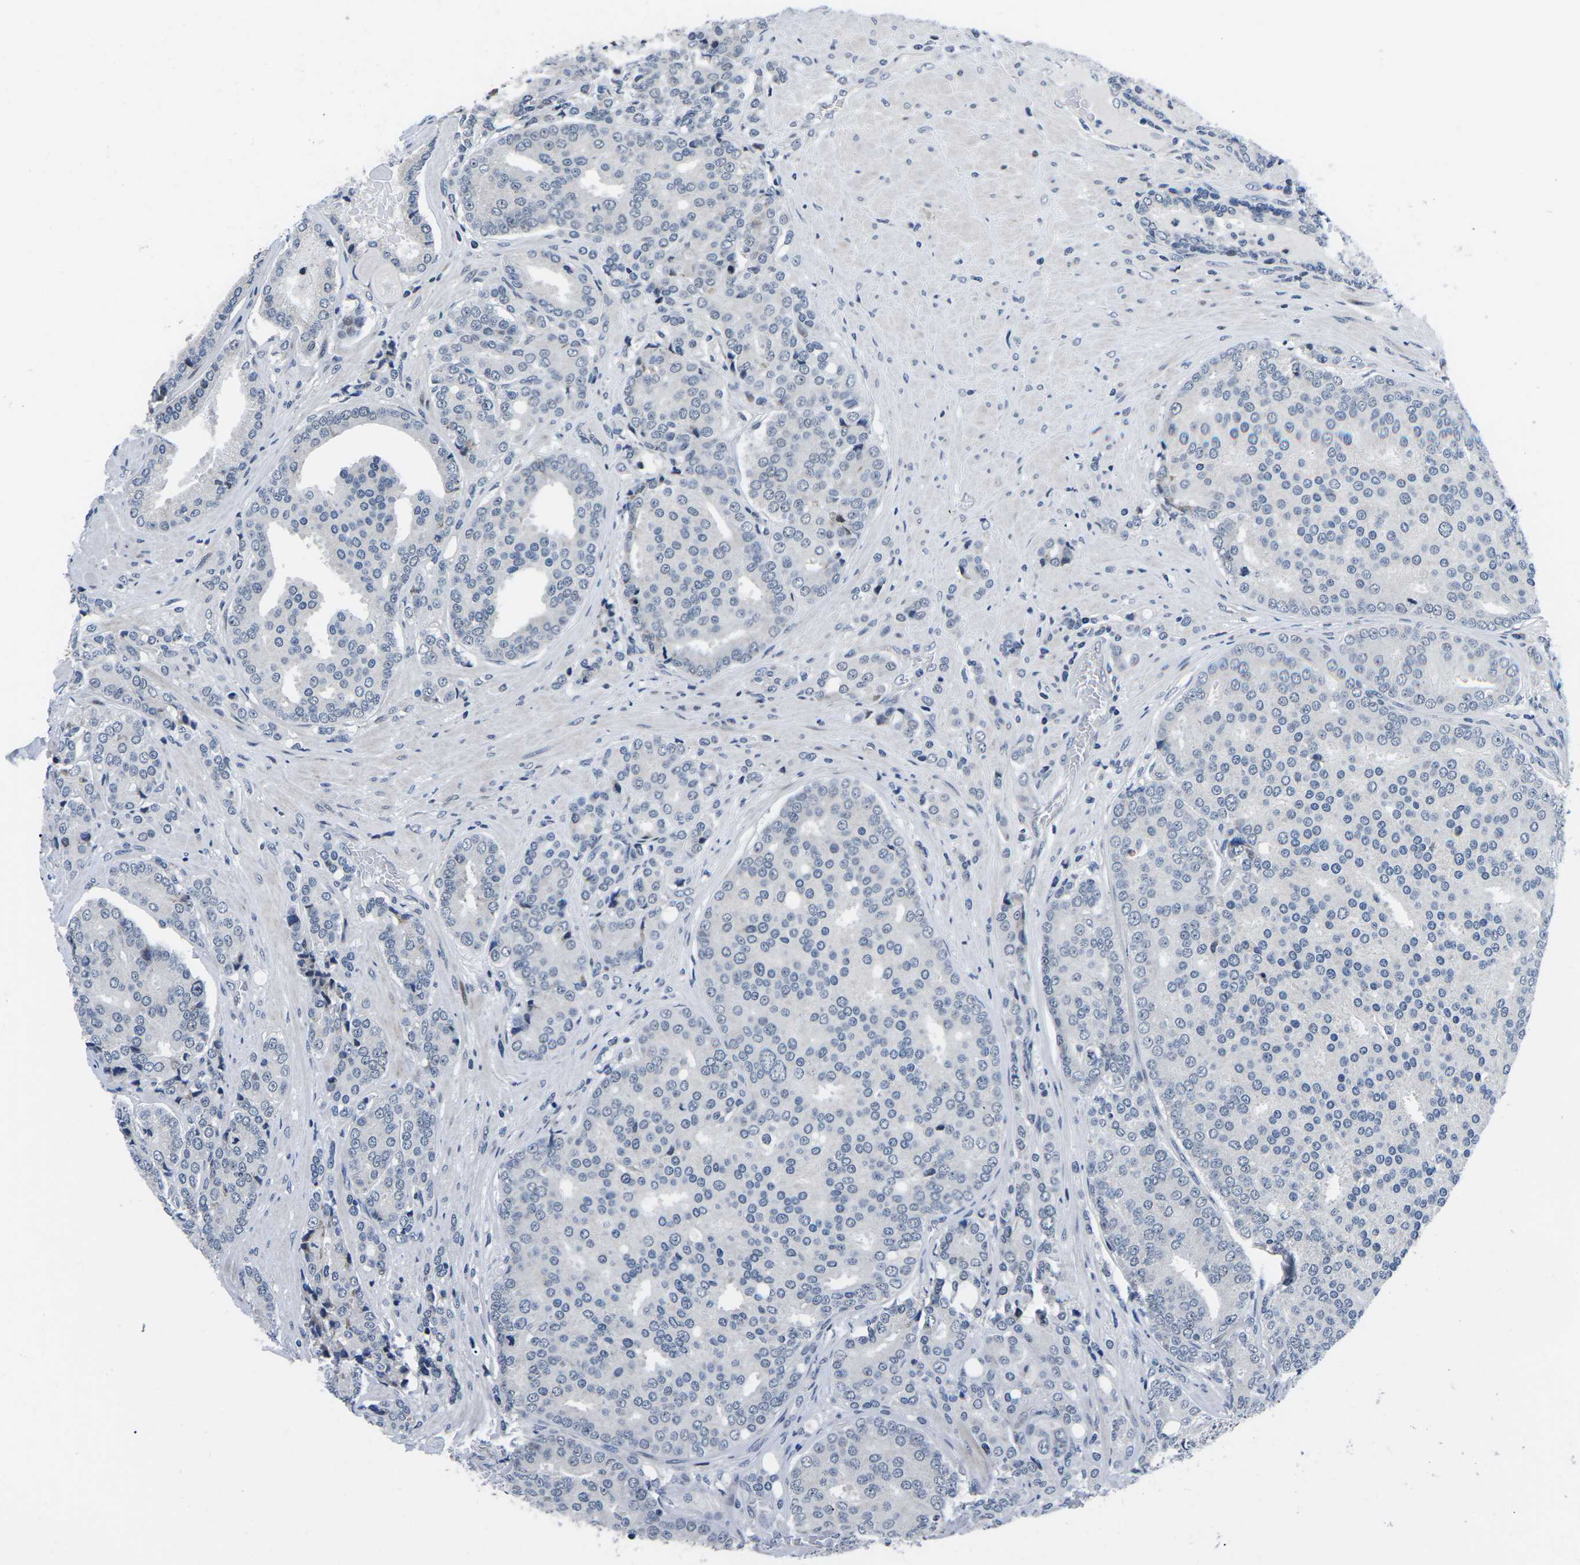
{"staining": {"intensity": "negative", "quantity": "none", "location": "none"}, "tissue": "prostate cancer", "cell_type": "Tumor cells", "image_type": "cancer", "snomed": [{"axis": "morphology", "description": "Adenocarcinoma, High grade"}, {"axis": "topography", "description": "Prostate"}], "caption": "Tumor cells are negative for protein expression in human adenocarcinoma (high-grade) (prostate).", "gene": "CDC73", "patient": {"sex": "male", "age": 50}}